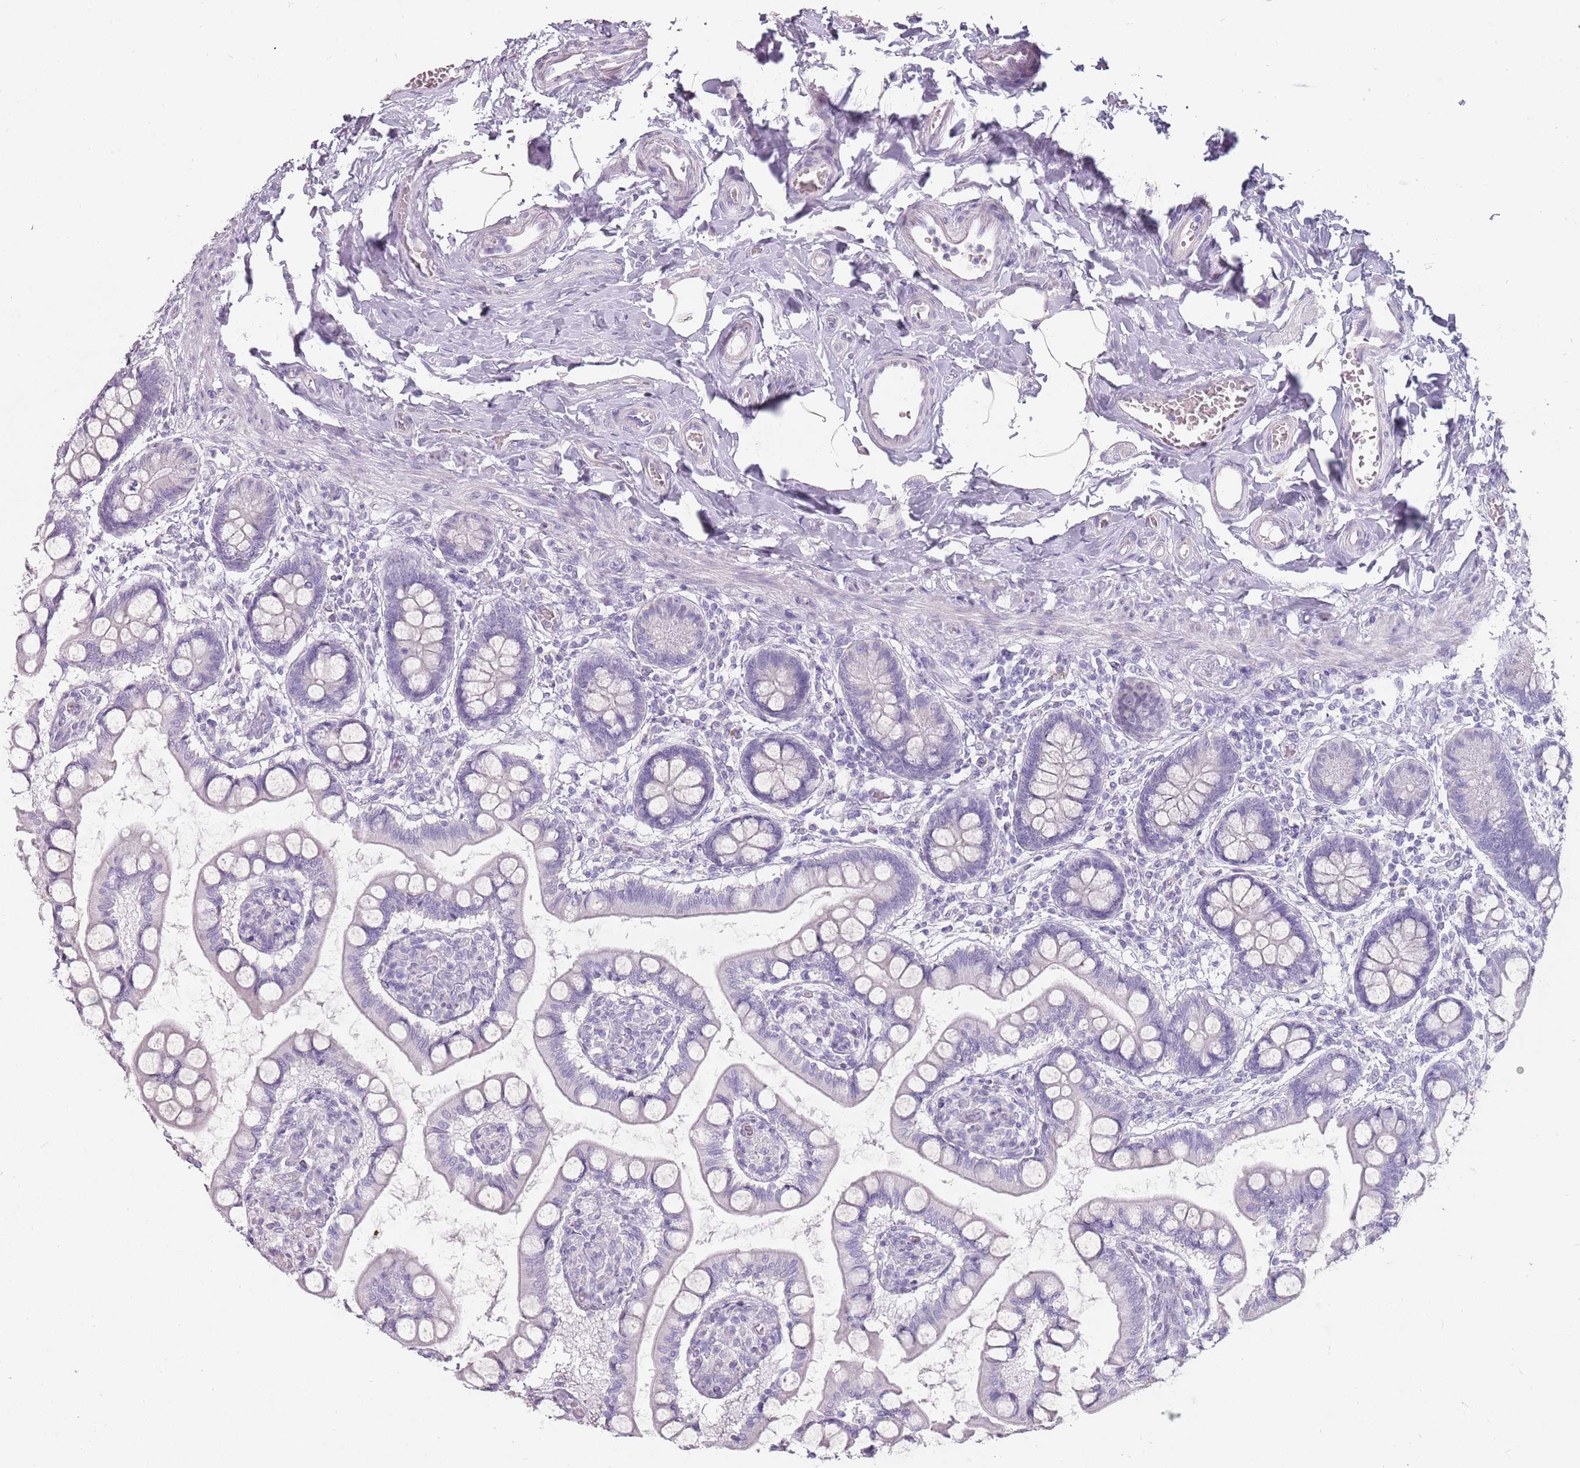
{"staining": {"intensity": "negative", "quantity": "none", "location": "none"}, "tissue": "small intestine", "cell_type": "Glandular cells", "image_type": "normal", "snomed": [{"axis": "morphology", "description": "Normal tissue, NOS"}, {"axis": "topography", "description": "Small intestine"}], "caption": "Immunohistochemical staining of unremarkable human small intestine shows no significant staining in glandular cells. (DAB immunohistochemistry visualized using brightfield microscopy, high magnification).", "gene": "DDX4", "patient": {"sex": "male", "age": 52}}